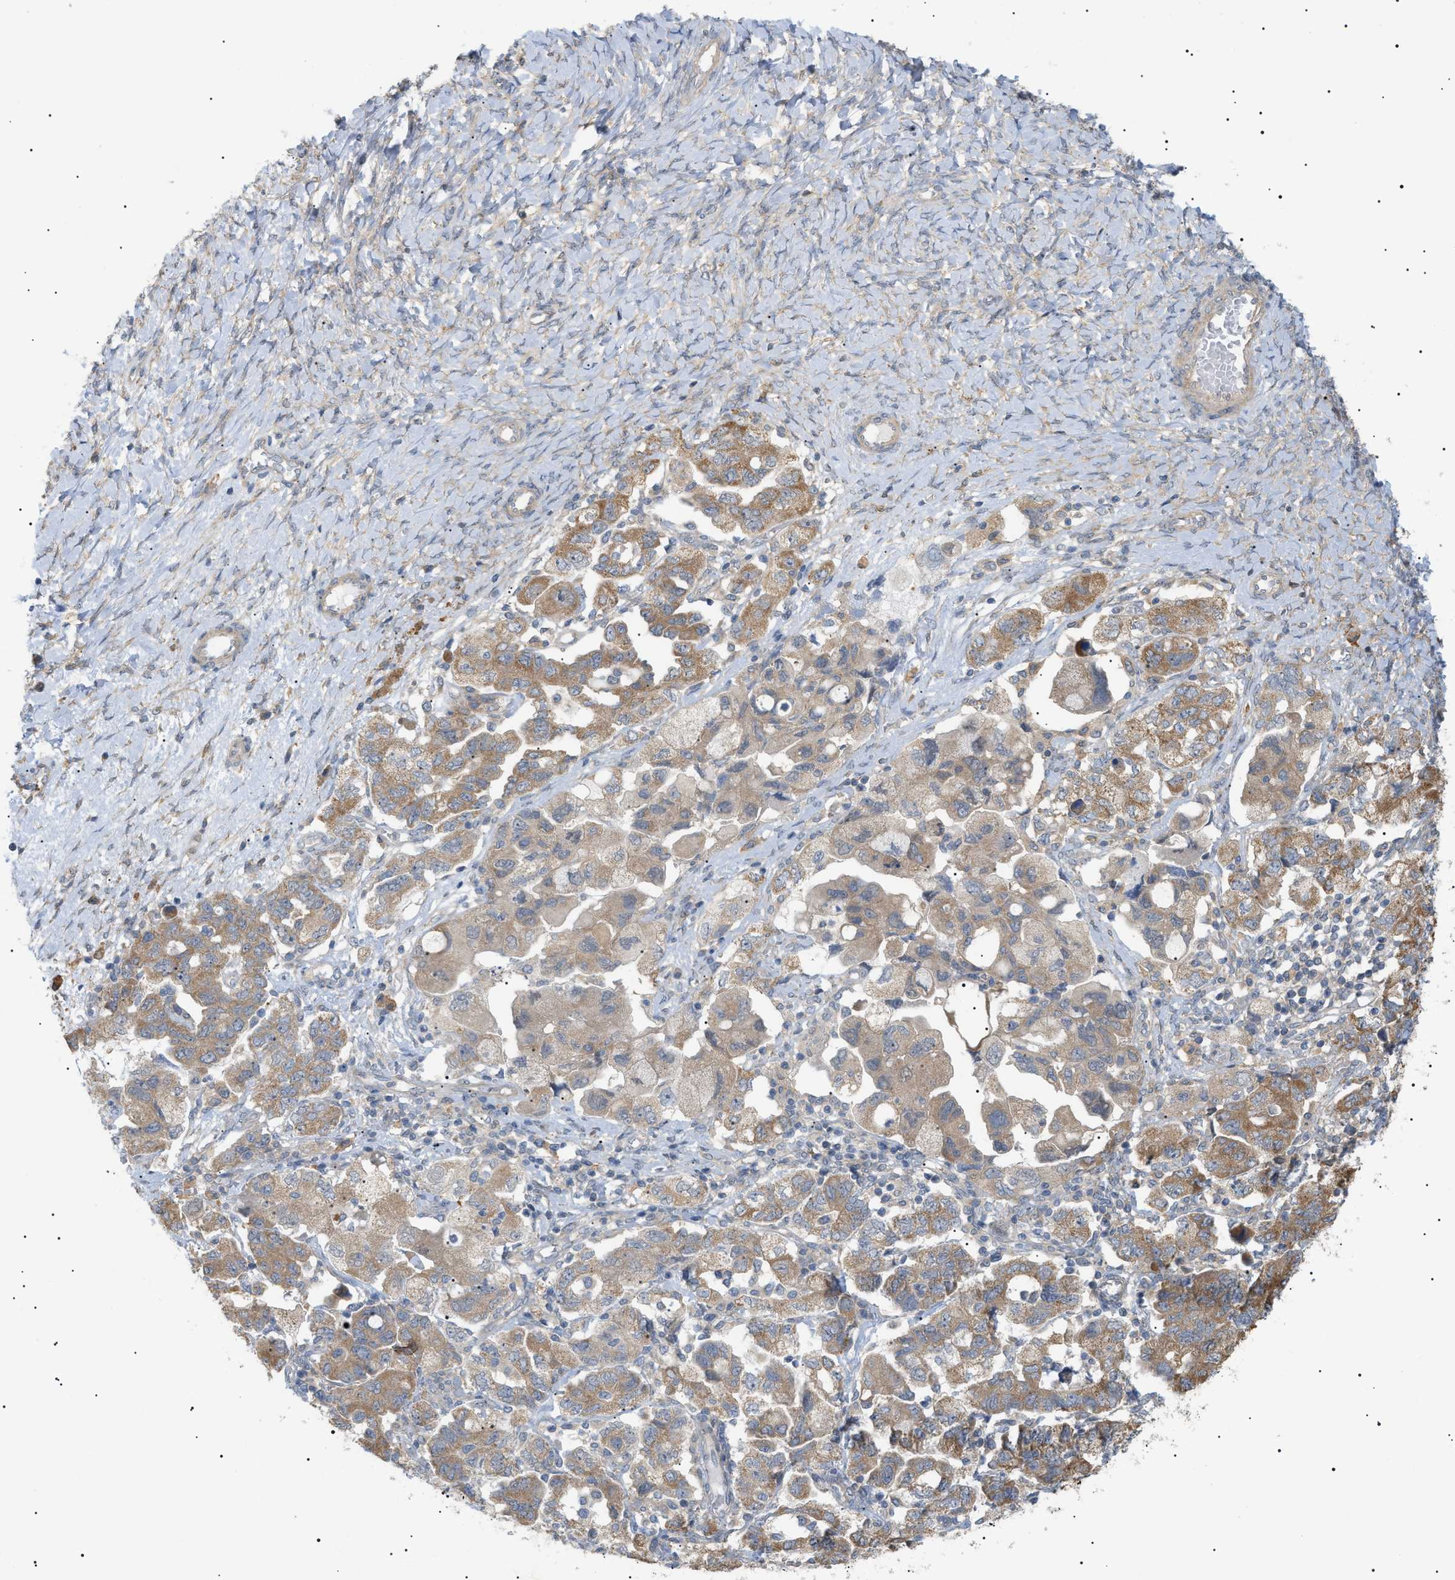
{"staining": {"intensity": "moderate", "quantity": ">75%", "location": "cytoplasmic/membranous"}, "tissue": "ovarian cancer", "cell_type": "Tumor cells", "image_type": "cancer", "snomed": [{"axis": "morphology", "description": "Carcinoma, NOS"}, {"axis": "morphology", "description": "Cystadenocarcinoma, serous, NOS"}, {"axis": "topography", "description": "Ovary"}], "caption": "Ovarian cancer stained with DAB IHC exhibits medium levels of moderate cytoplasmic/membranous staining in about >75% of tumor cells.", "gene": "IRS2", "patient": {"sex": "female", "age": 69}}